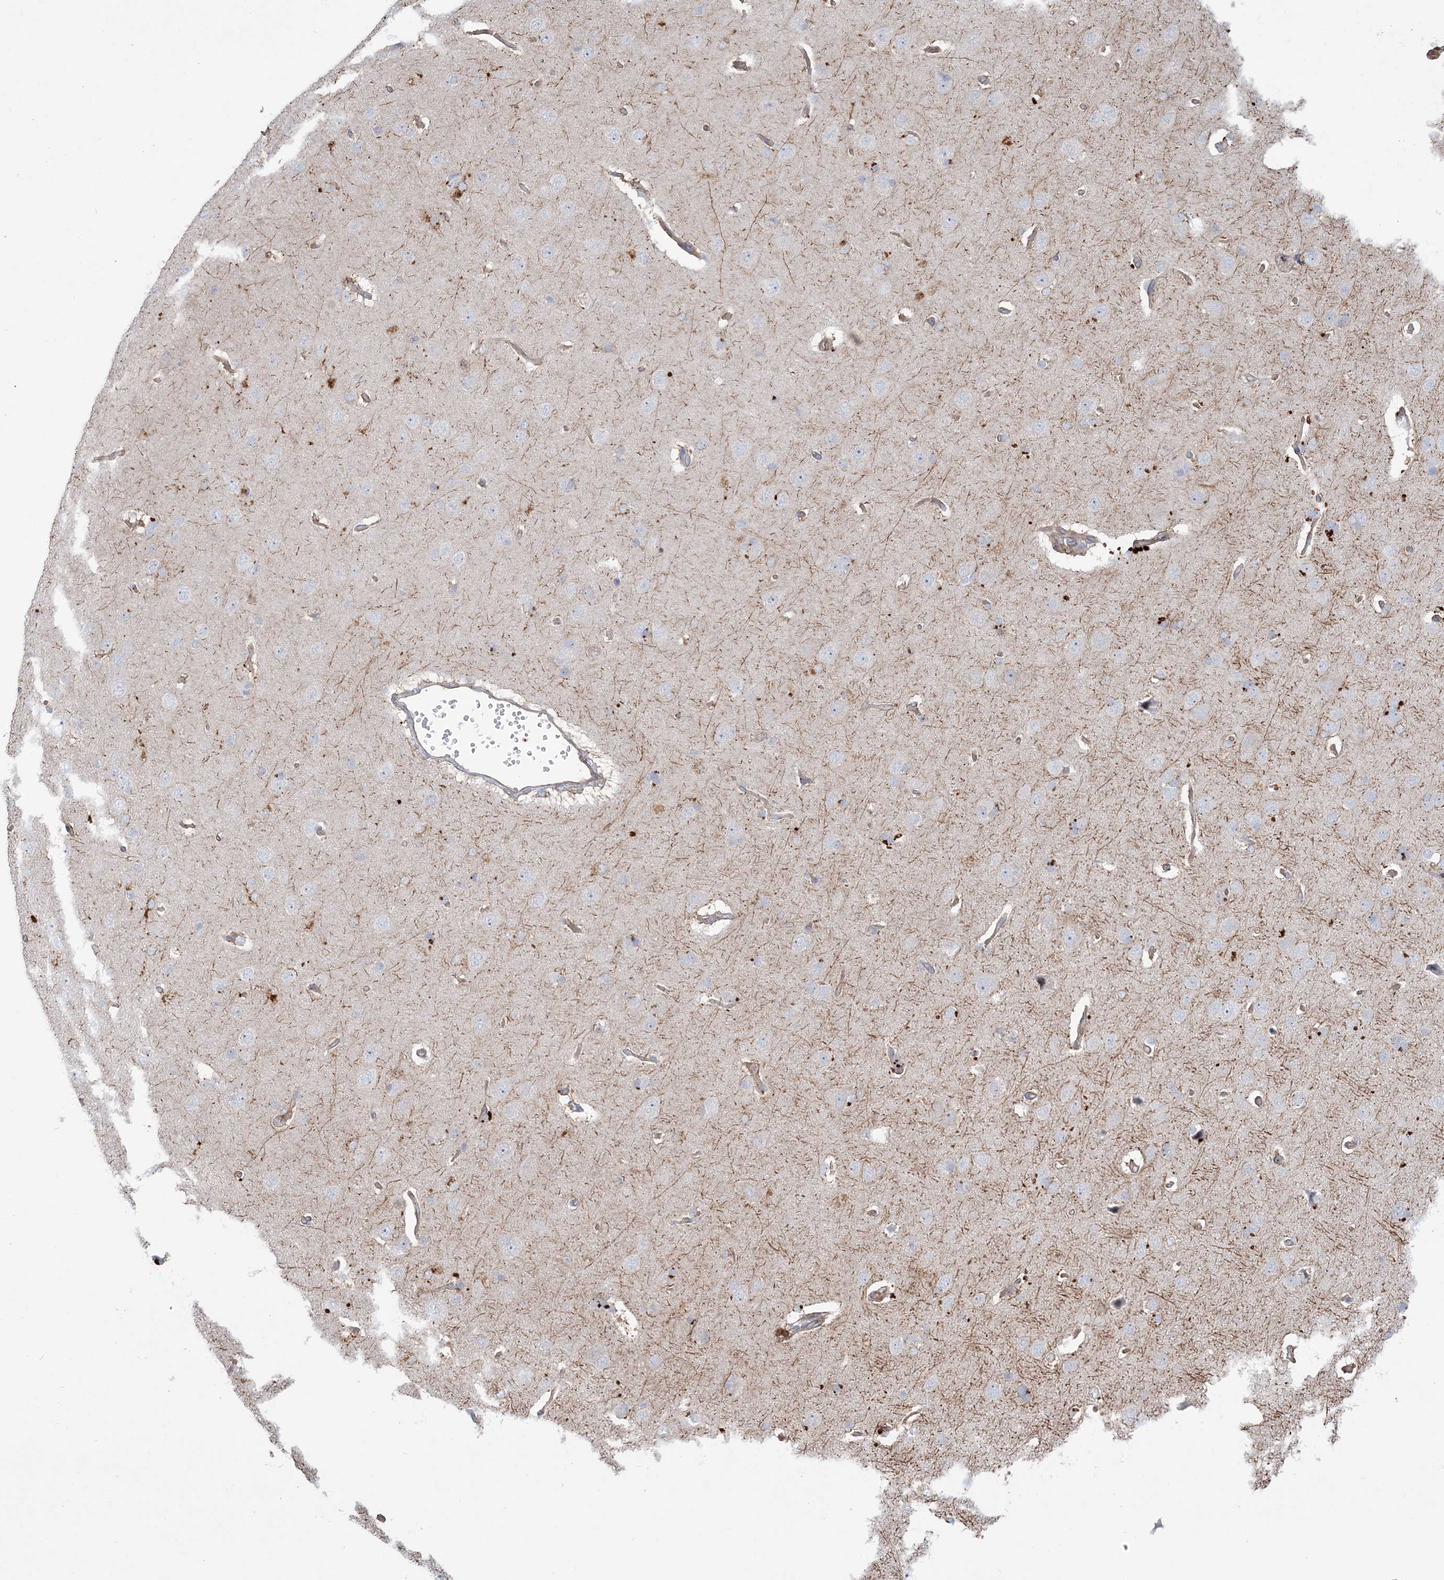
{"staining": {"intensity": "negative", "quantity": "none", "location": "none"}, "tissue": "cerebral cortex", "cell_type": "Endothelial cells", "image_type": "normal", "snomed": [{"axis": "morphology", "description": "Normal tissue, NOS"}, {"axis": "topography", "description": "Cerebral cortex"}], "caption": "Photomicrograph shows no significant protein staining in endothelial cells of normal cerebral cortex. (DAB (3,3'-diaminobenzidine) immunohistochemistry visualized using brightfield microscopy, high magnification).", "gene": "ZNF821", "patient": {"sex": "male", "age": 62}}